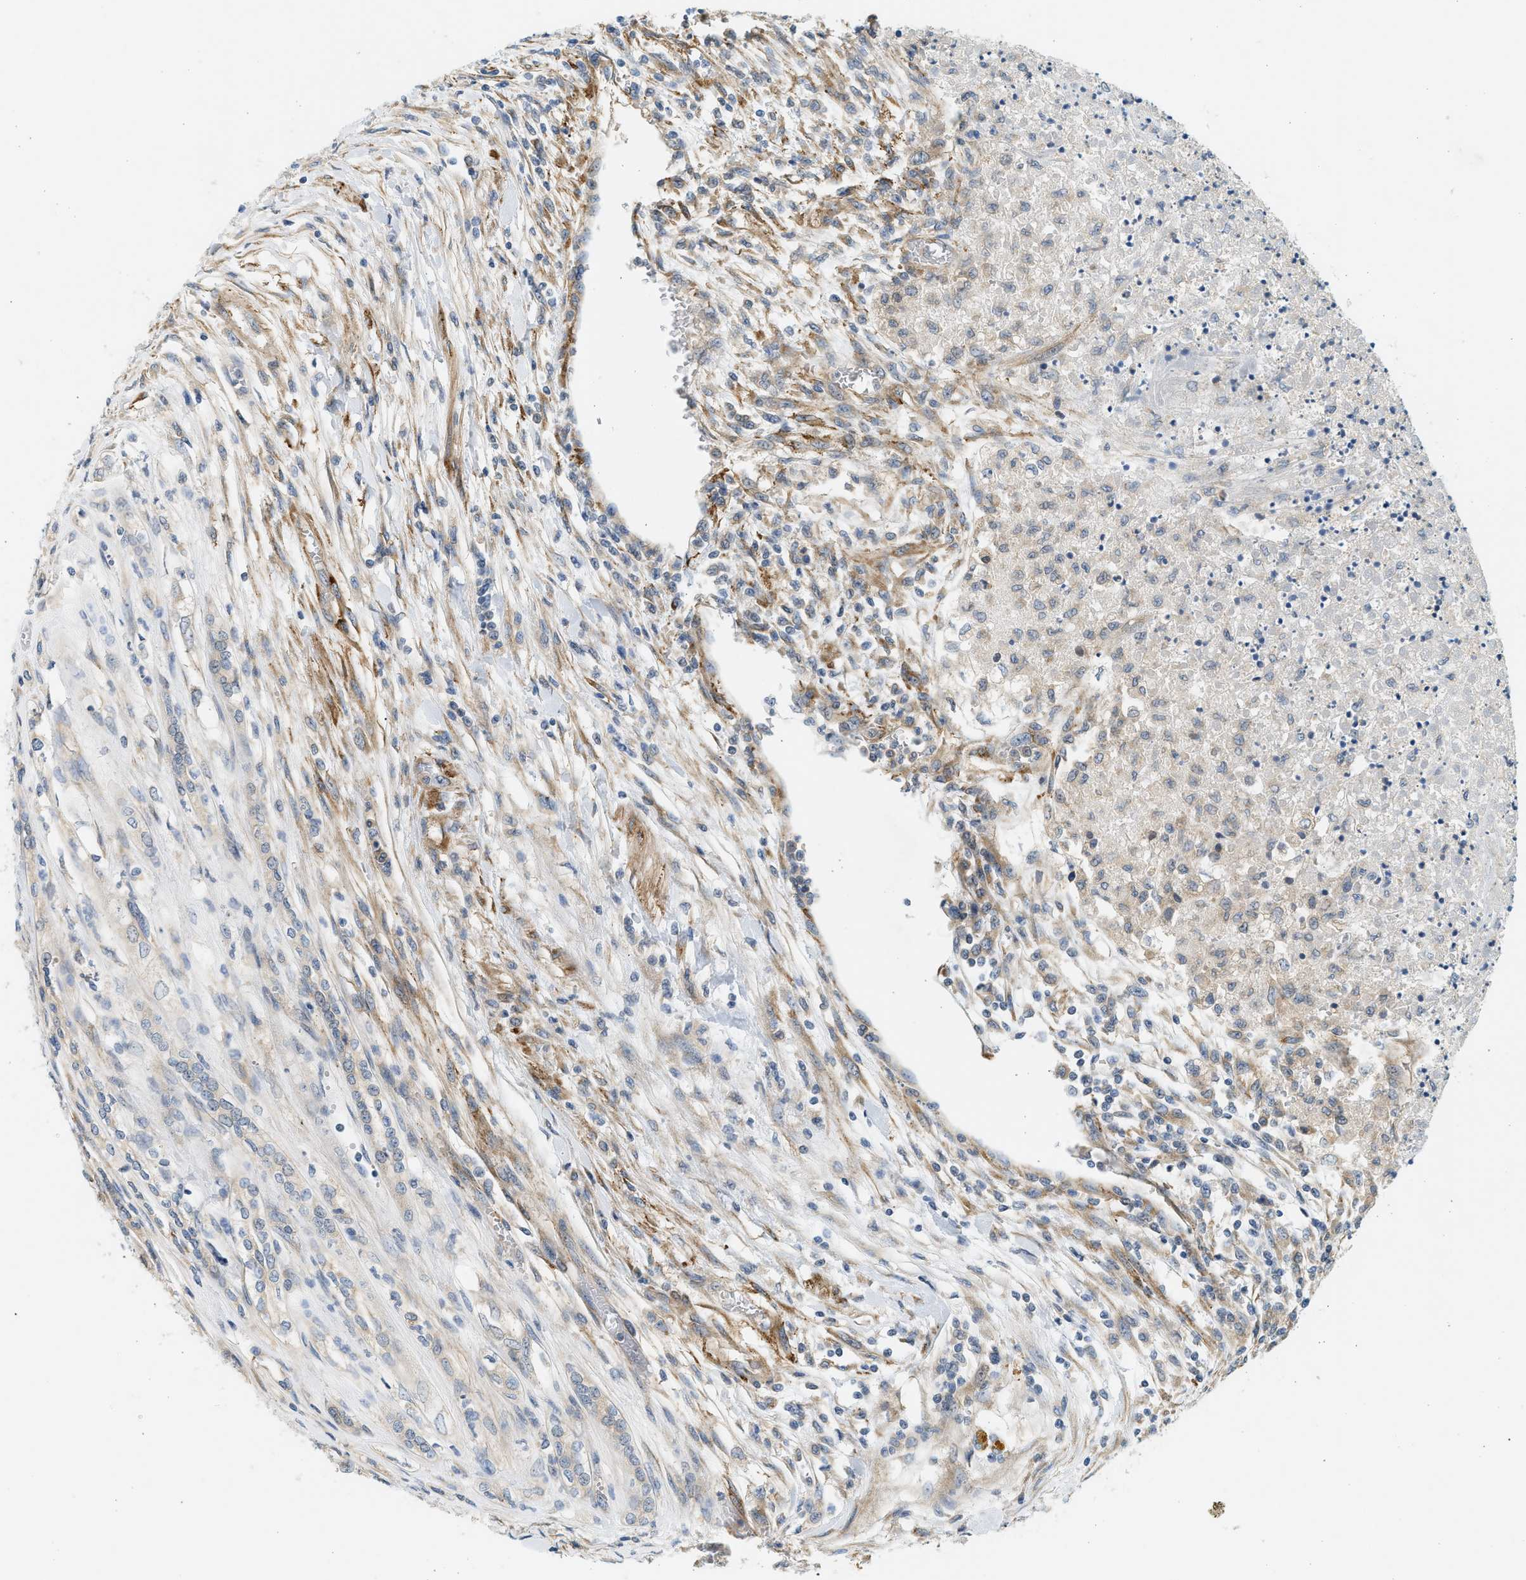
{"staining": {"intensity": "negative", "quantity": "none", "location": "none"}, "tissue": "renal cancer", "cell_type": "Tumor cells", "image_type": "cancer", "snomed": [{"axis": "morphology", "description": "Adenocarcinoma, NOS"}, {"axis": "topography", "description": "Kidney"}], "caption": "Protein analysis of renal cancer displays no significant positivity in tumor cells.", "gene": "KDELR2", "patient": {"sex": "female", "age": 54}}